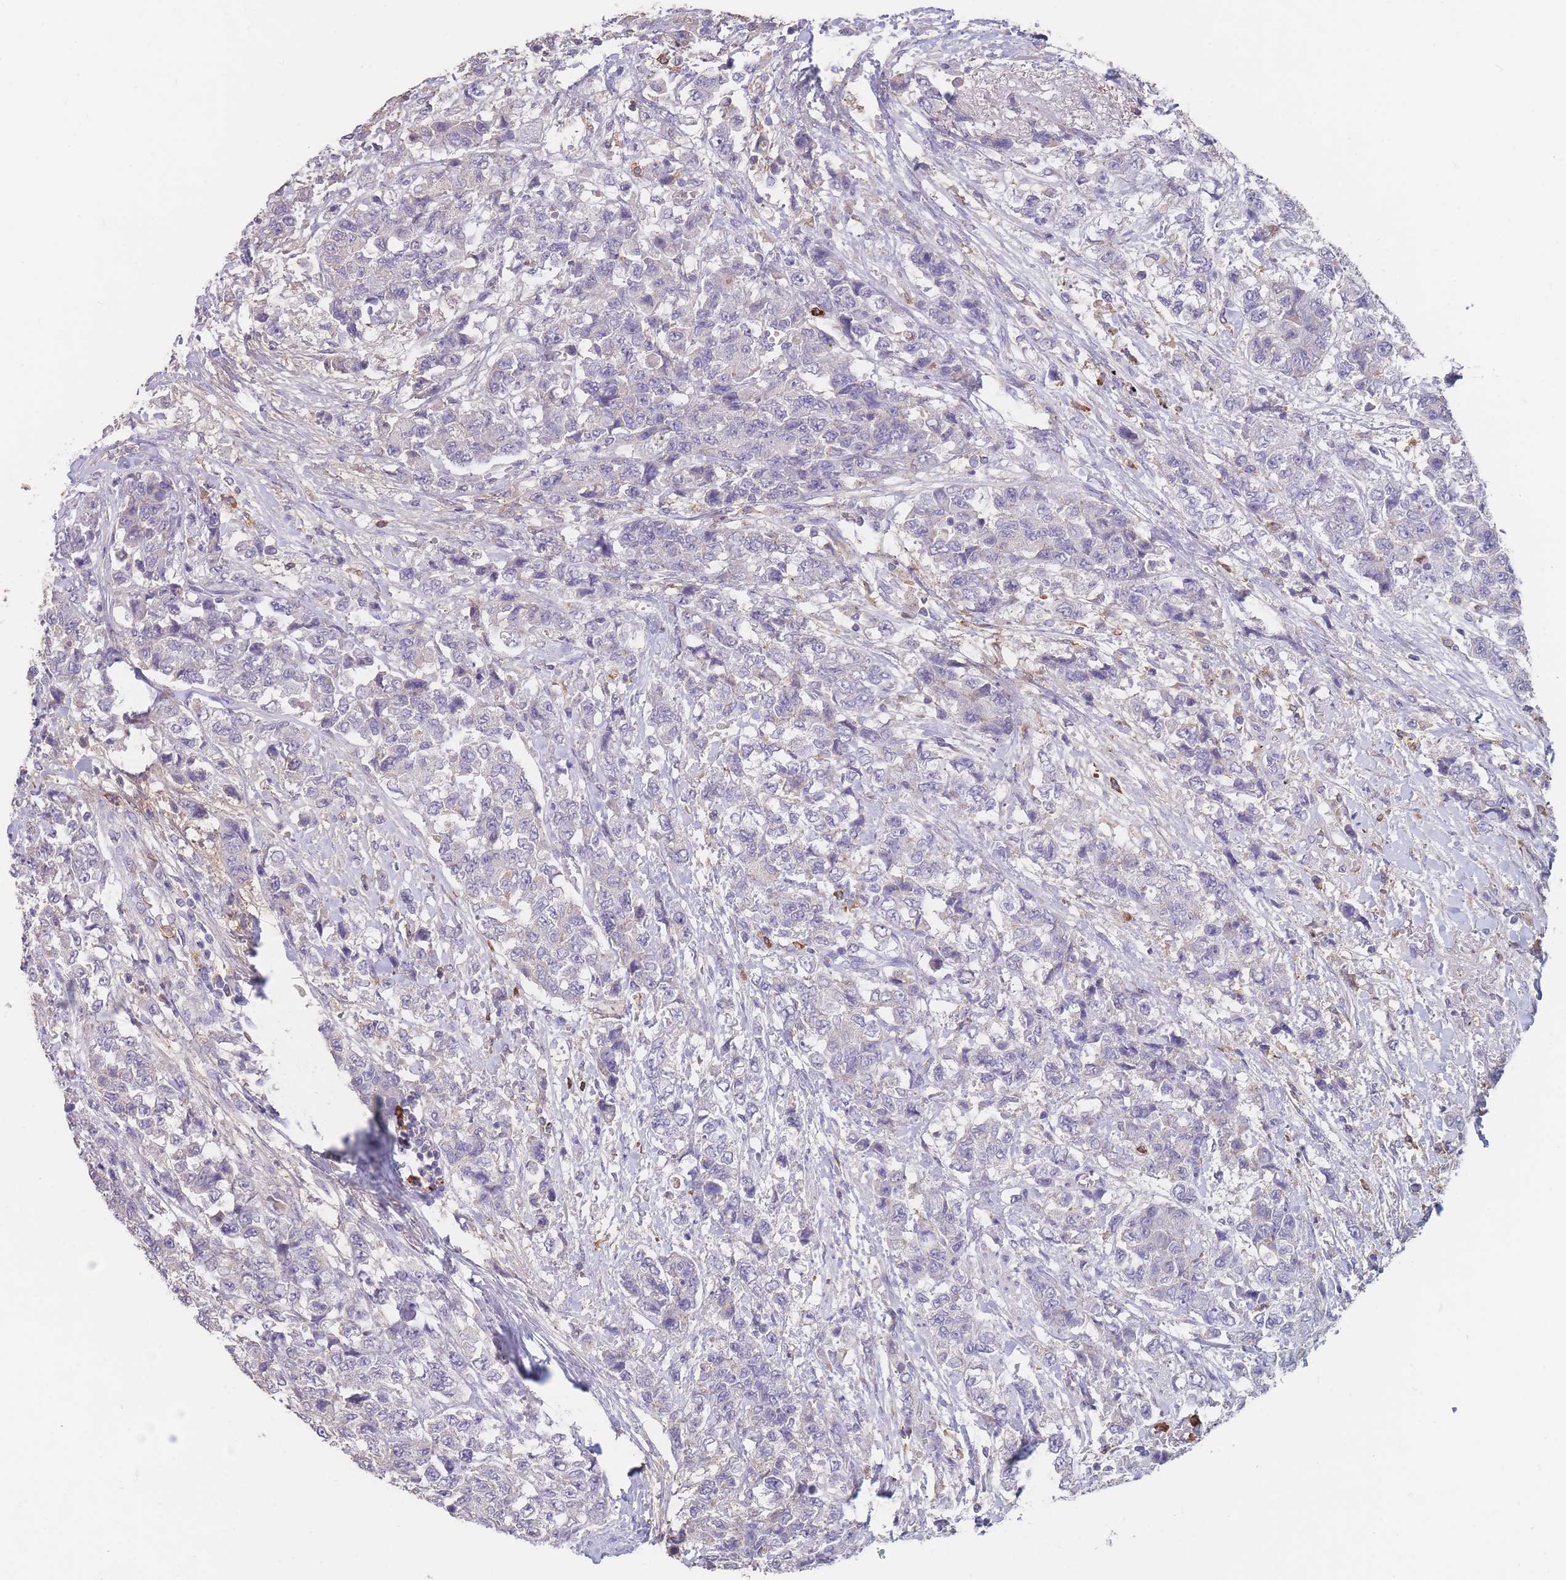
{"staining": {"intensity": "negative", "quantity": "none", "location": "none"}, "tissue": "urothelial cancer", "cell_type": "Tumor cells", "image_type": "cancer", "snomed": [{"axis": "morphology", "description": "Urothelial carcinoma, High grade"}, {"axis": "topography", "description": "Urinary bladder"}], "caption": "DAB immunohistochemical staining of human urothelial cancer demonstrates no significant expression in tumor cells.", "gene": "CLEC12A", "patient": {"sex": "female", "age": 78}}